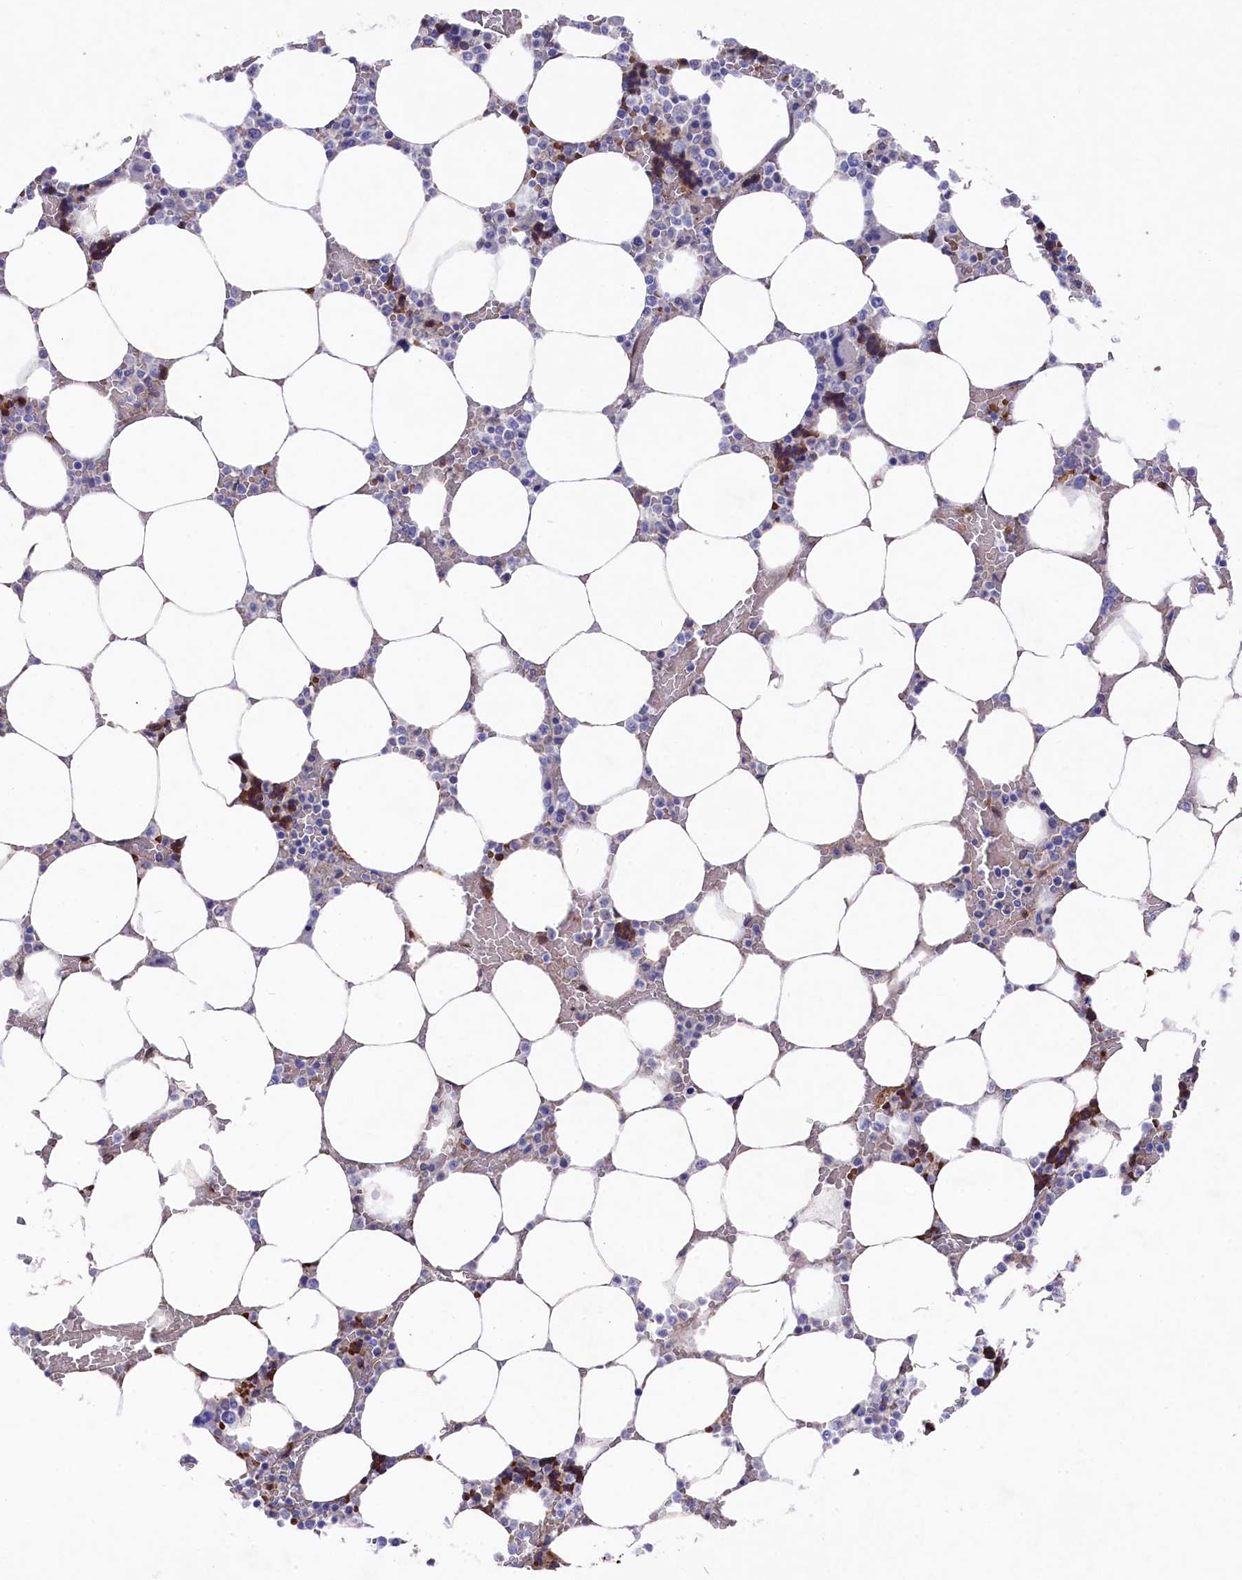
{"staining": {"intensity": "strong", "quantity": "<25%", "location": "cytoplasmic/membranous"}, "tissue": "bone marrow", "cell_type": "Hematopoietic cells", "image_type": "normal", "snomed": [{"axis": "morphology", "description": "Normal tissue, NOS"}, {"axis": "topography", "description": "Bone marrow"}], "caption": "Strong cytoplasmic/membranous expression is identified in about <25% of hematopoietic cells in normal bone marrow.", "gene": "LHFPL4", "patient": {"sex": "male", "age": 64}}